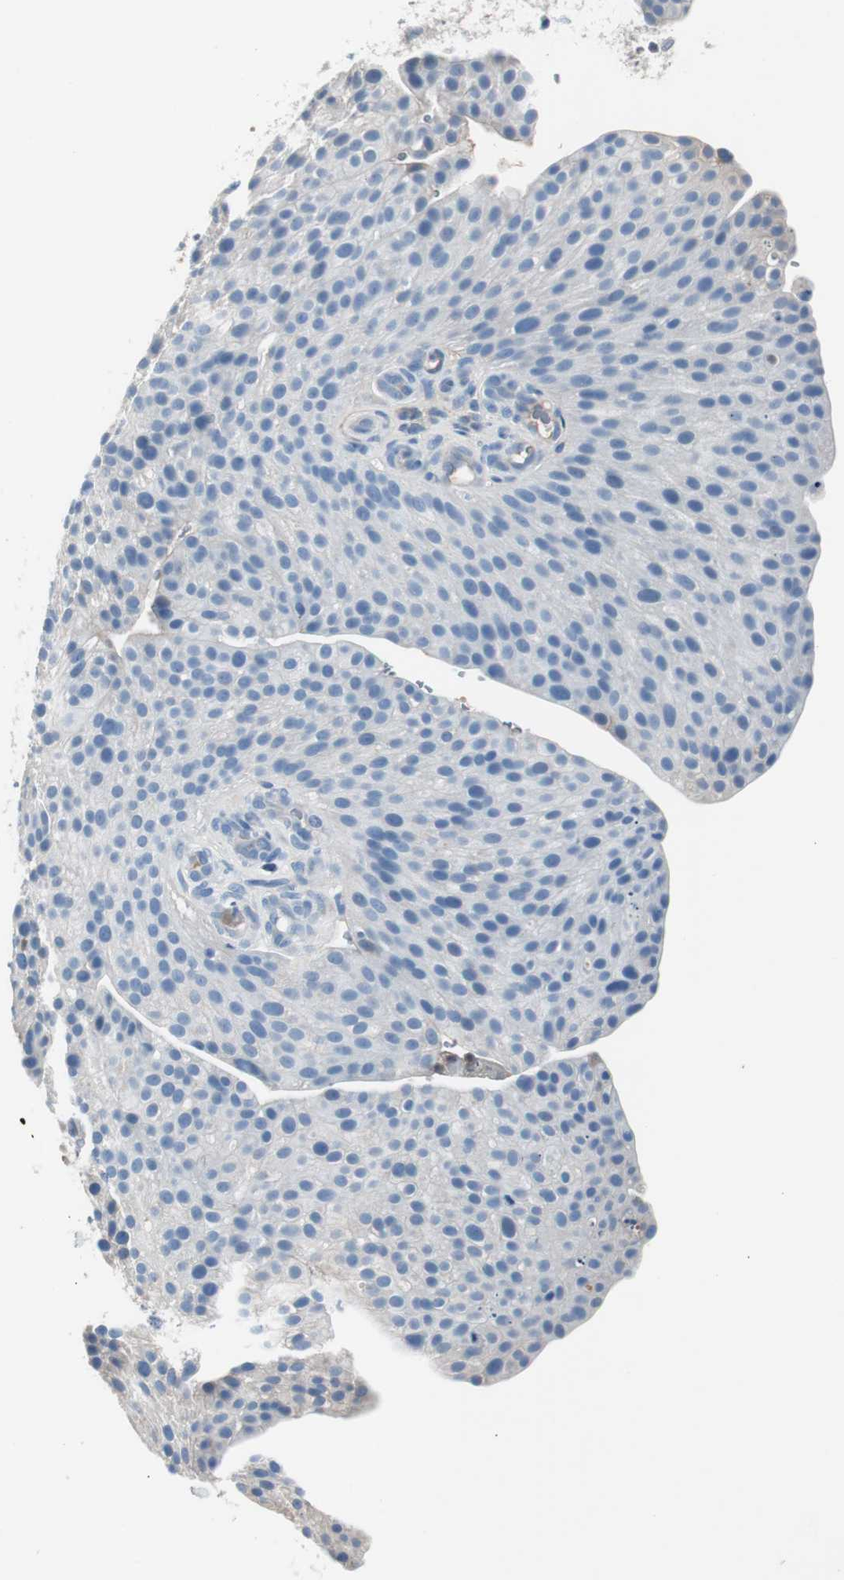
{"staining": {"intensity": "negative", "quantity": "none", "location": "none"}, "tissue": "urothelial cancer", "cell_type": "Tumor cells", "image_type": "cancer", "snomed": [{"axis": "morphology", "description": "Urothelial carcinoma, Low grade"}, {"axis": "topography", "description": "Smooth muscle"}, {"axis": "topography", "description": "Urinary bladder"}], "caption": "Tumor cells show no significant protein staining in urothelial cancer.", "gene": "SERPINF1", "patient": {"sex": "male", "age": 60}}